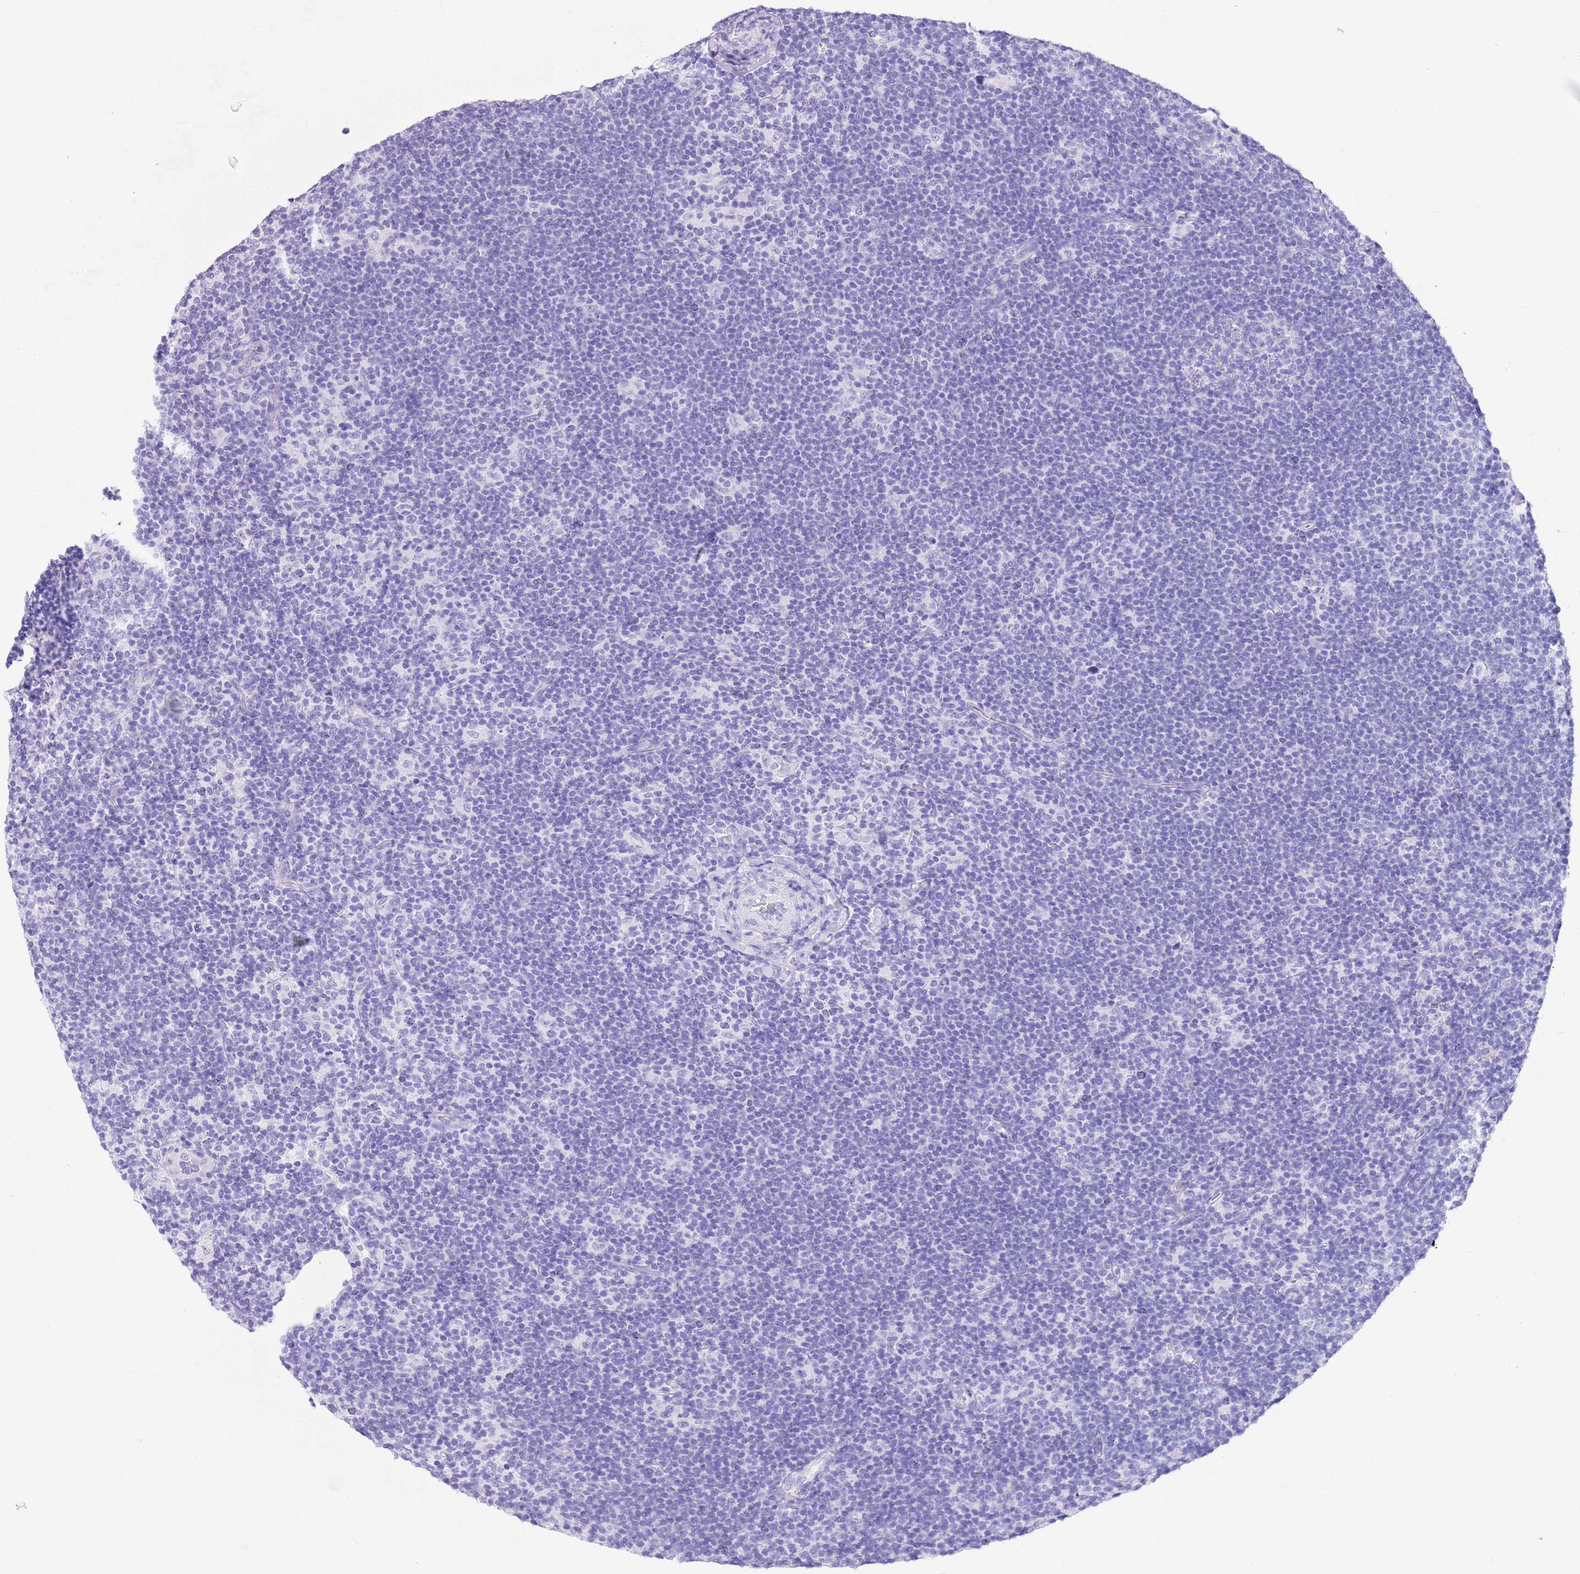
{"staining": {"intensity": "negative", "quantity": "none", "location": "none"}, "tissue": "lymphoma", "cell_type": "Tumor cells", "image_type": "cancer", "snomed": [{"axis": "morphology", "description": "Hodgkin's disease, NOS"}, {"axis": "topography", "description": "Lymph node"}], "caption": "Tumor cells are negative for protein expression in human lymphoma. (DAB immunohistochemistry, high magnification).", "gene": "TMEM185B", "patient": {"sex": "female", "age": 57}}